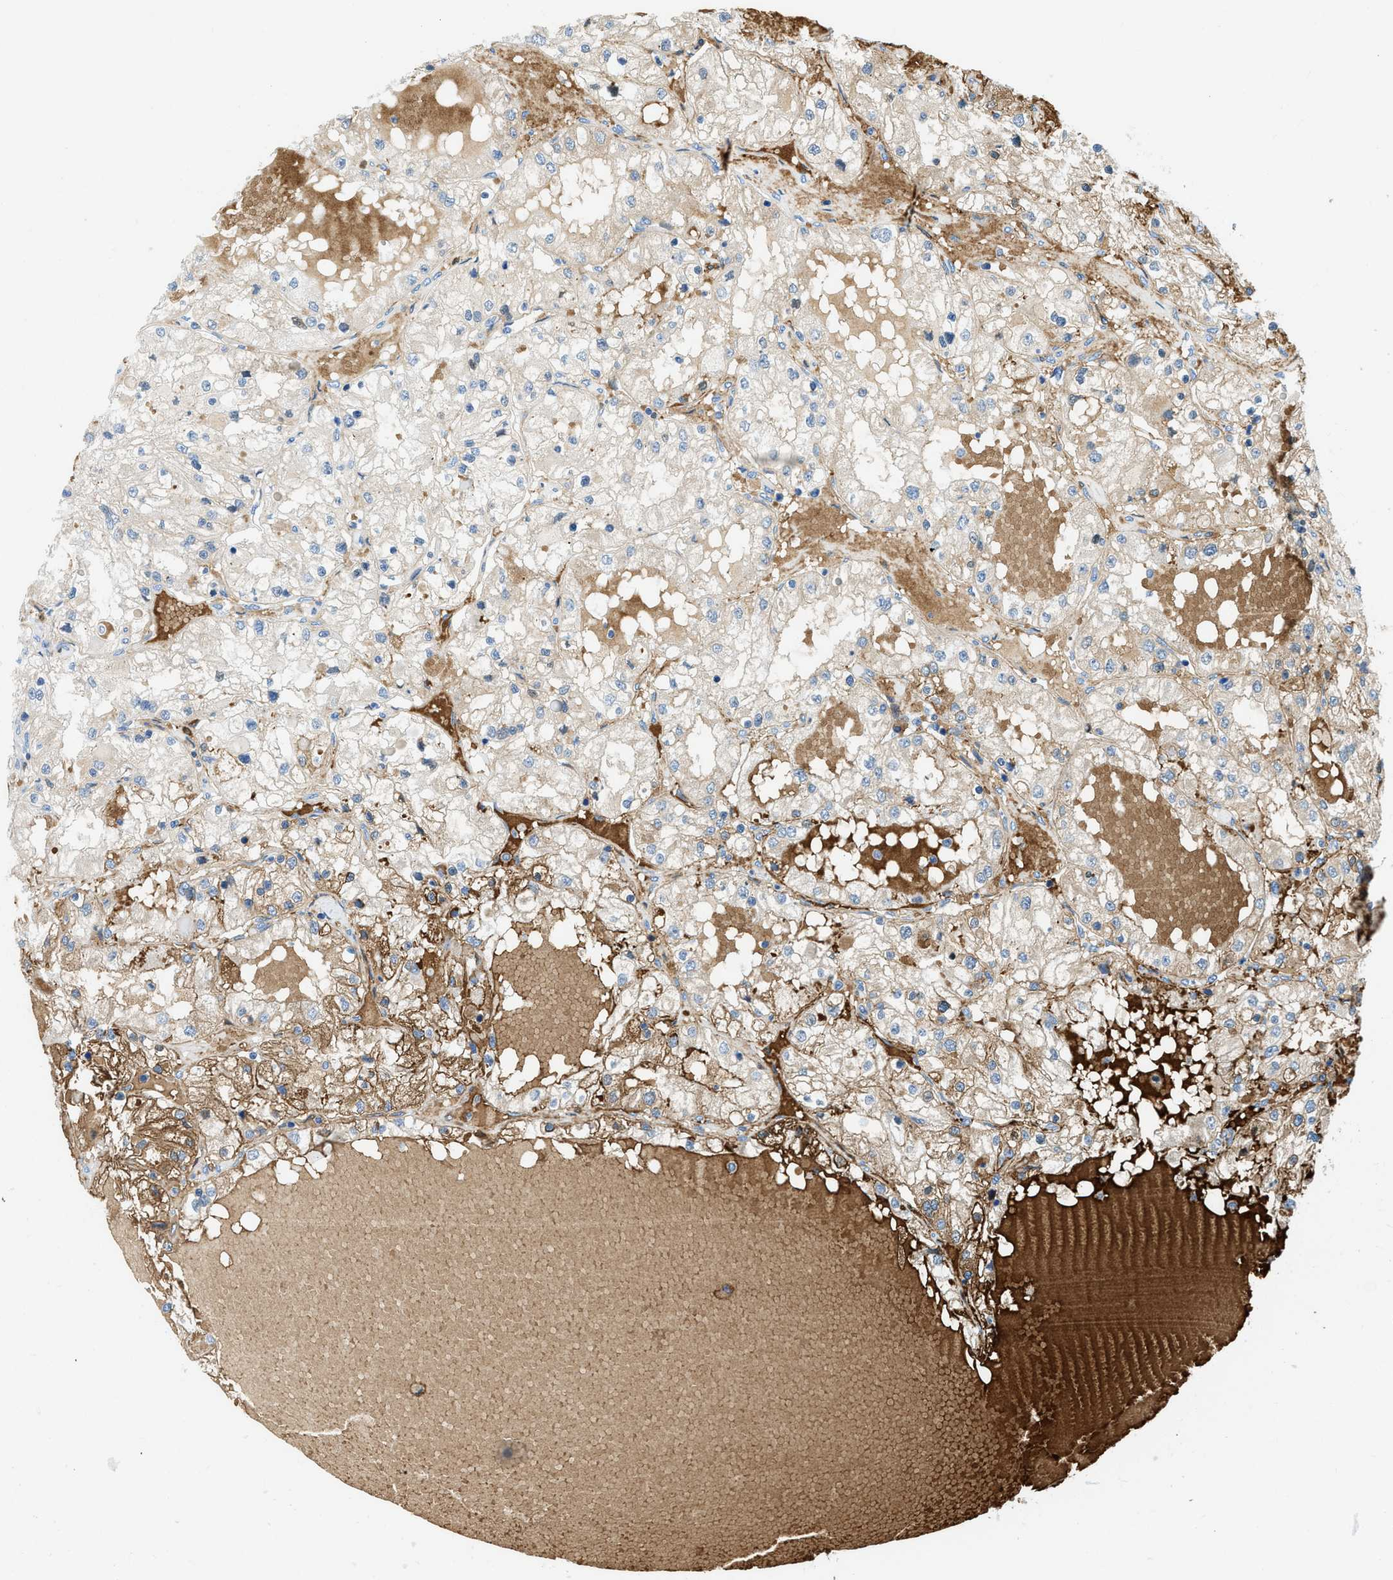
{"staining": {"intensity": "weak", "quantity": "<25%", "location": "cytoplasmic/membranous"}, "tissue": "renal cancer", "cell_type": "Tumor cells", "image_type": "cancer", "snomed": [{"axis": "morphology", "description": "Adenocarcinoma, NOS"}, {"axis": "topography", "description": "Kidney"}], "caption": "Histopathology image shows no protein expression in tumor cells of adenocarcinoma (renal) tissue.", "gene": "ZNF831", "patient": {"sex": "male", "age": 68}}